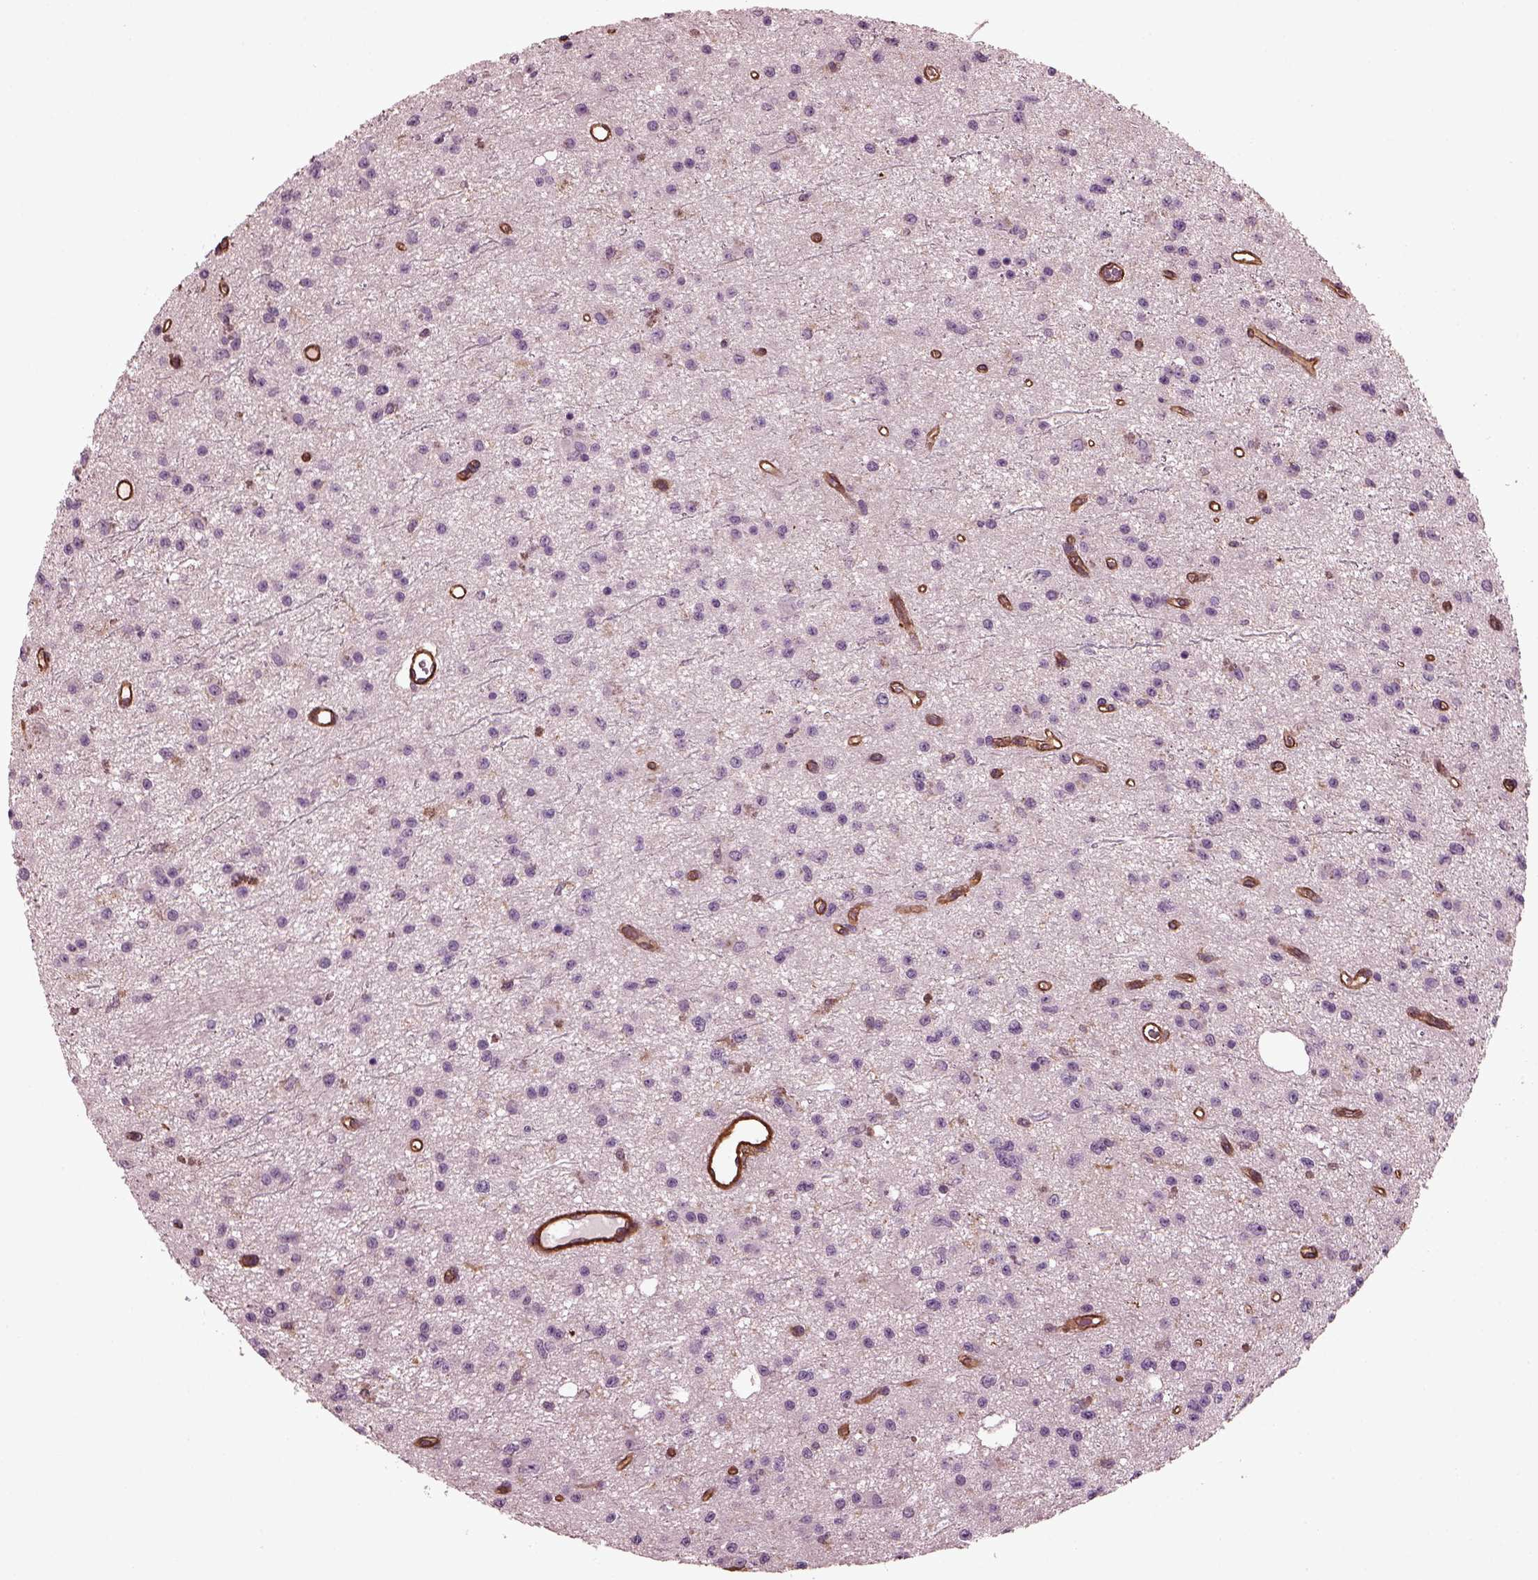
{"staining": {"intensity": "negative", "quantity": "none", "location": "none"}, "tissue": "glioma", "cell_type": "Tumor cells", "image_type": "cancer", "snomed": [{"axis": "morphology", "description": "Glioma, malignant, Low grade"}, {"axis": "topography", "description": "Brain"}], "caption": "The immunohistochemistry (IHC) micrograph has no significant staining in tumor cells of malignant glioma (low-grade) tissue.", "gene": "MYL6", "patient": {"sex": "female", "age": 45}}